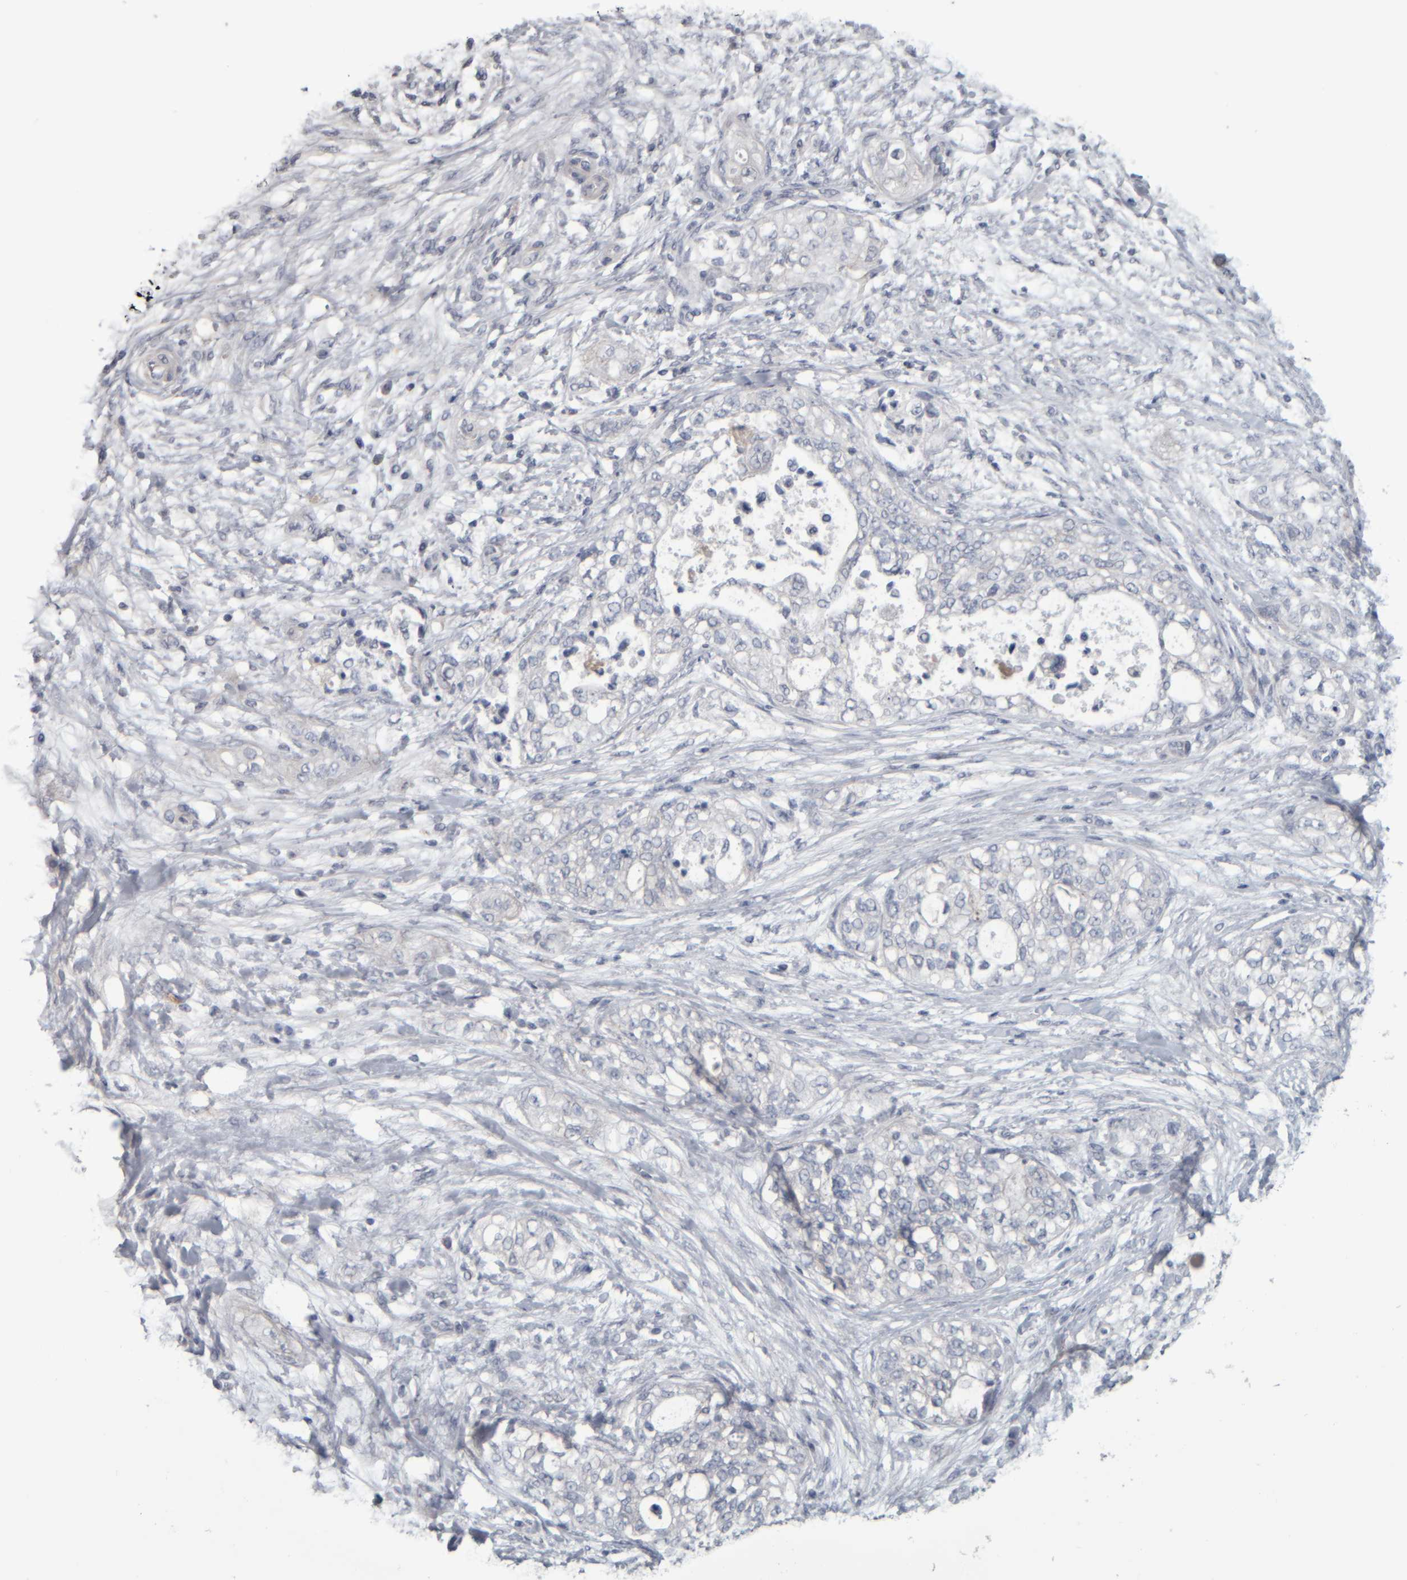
{"staining": {"intensity": "weak", "quantity": "<25%", "location": "cytoplasmic/membranous"}, "tissue": "pancreatic cancer", "cell_type": "Tumor cells", "image_type": "cancer", "snomed": [{"axis": "morphology", "description": "Adenocarcinoma, NOS"}, {"axis": "topography", "description": "Pancreas"}], "caption": "Tumor cells show no significant positivity in adenocarcinoma (pancreatic). (Stains: DAB IHC with hematoxylin counter stain, Microscopy: brightfield microscopy at high magnification).", "gene": "CAVIN4", "patient": {"sex": "male", "age": 72}}